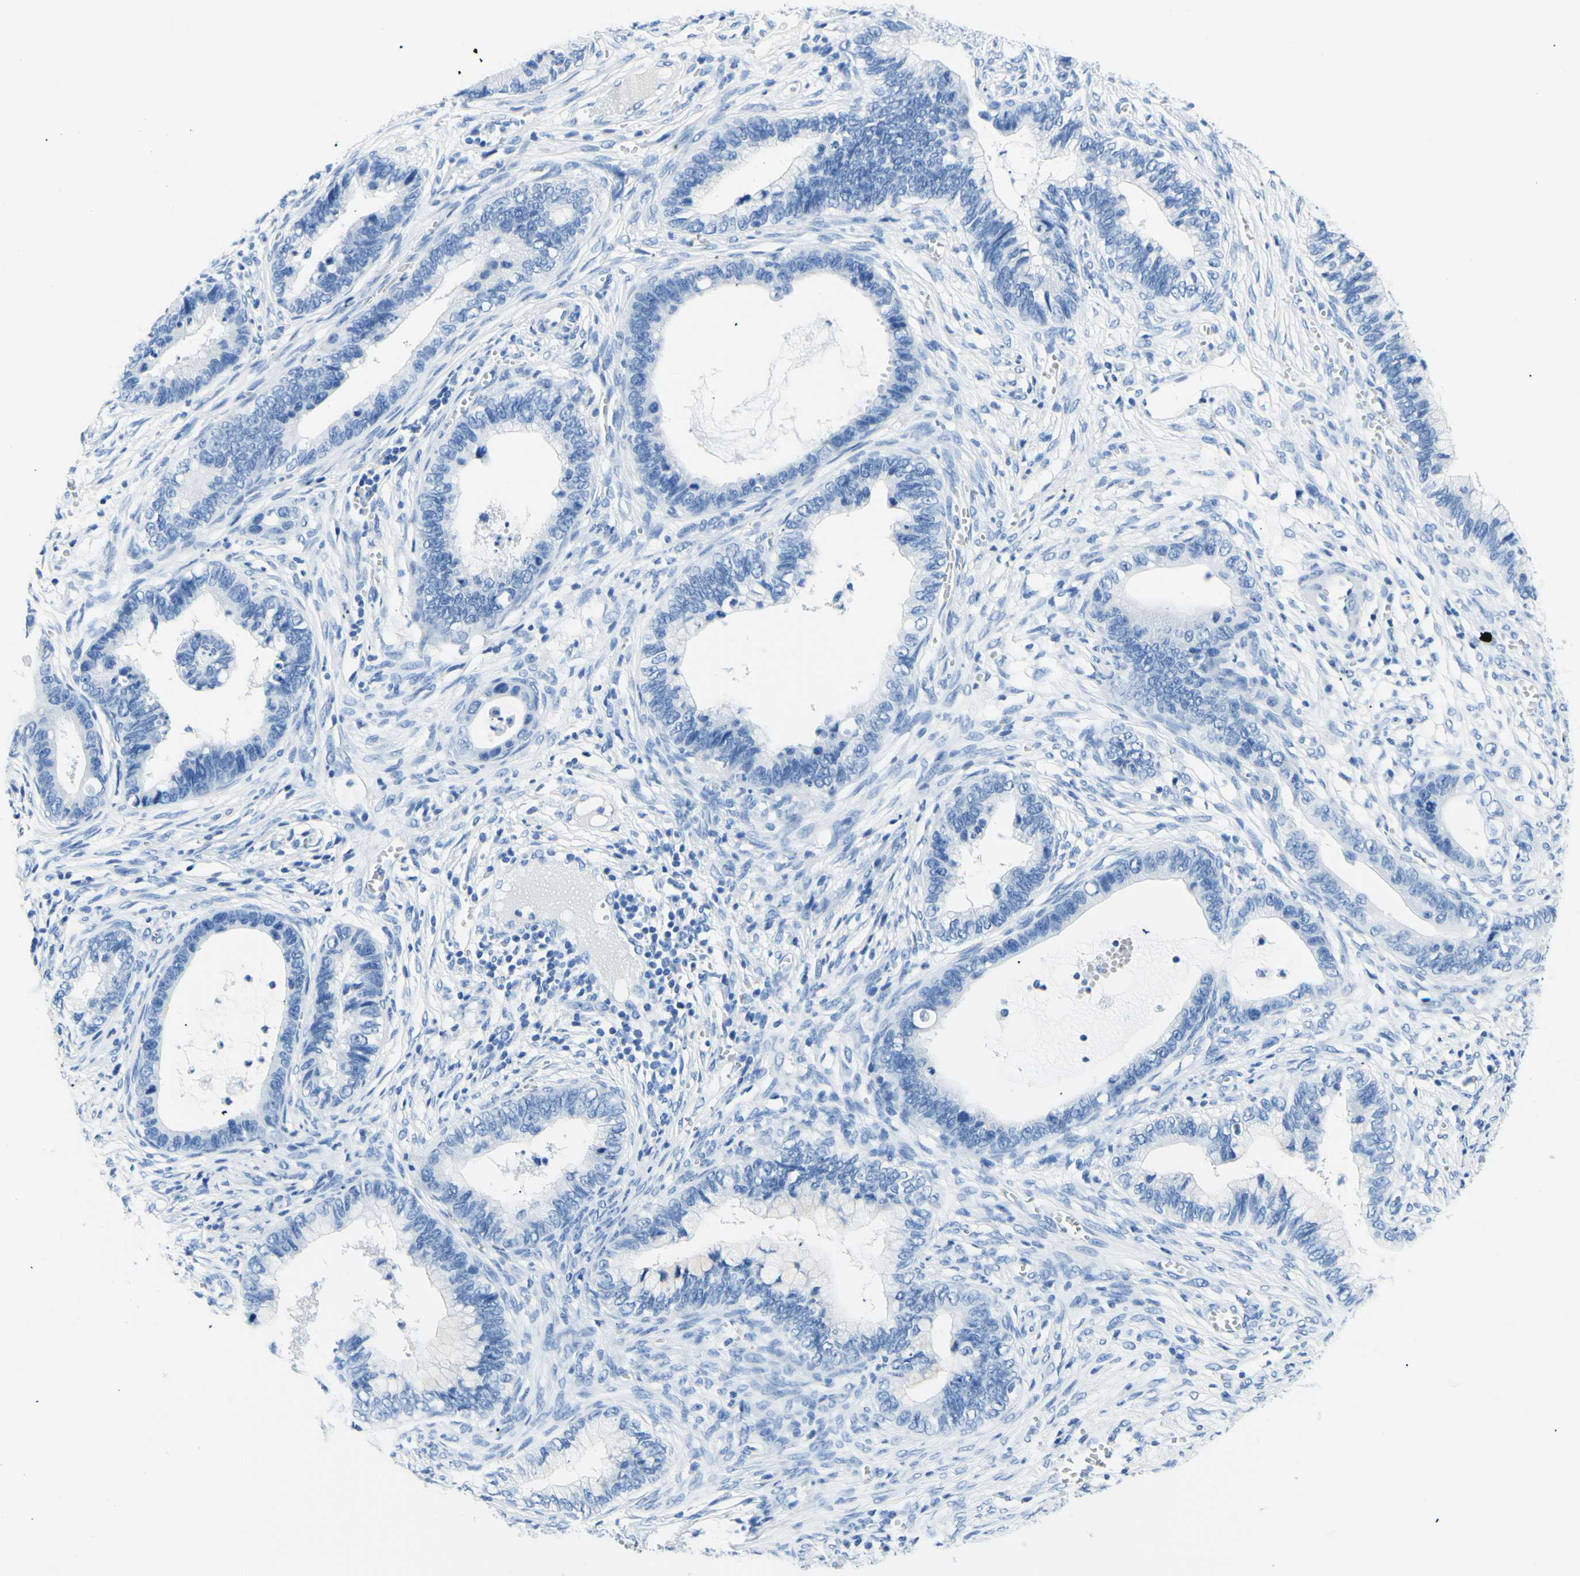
{"staining": {"intensity": "negative", "quantity": "none", "location": "none"}, "tissue": "cervical cancer", "cell_type": "Tumor cells", "image_type": "cancer", "snomed": [{"axis": "morphology", "description": "Adenocarcinoma, NOS"}, {"axis": "topography", "description": "Cervix"}], "caption": "Immunohistochemical staining of cervical cancer (adenocarcinoma) reveals no significant staining in tumor cells. (DAB immunohistochemistry, high magnification).", "gene": "MYH2", "patient": {"sex": "female", "age": 44}}